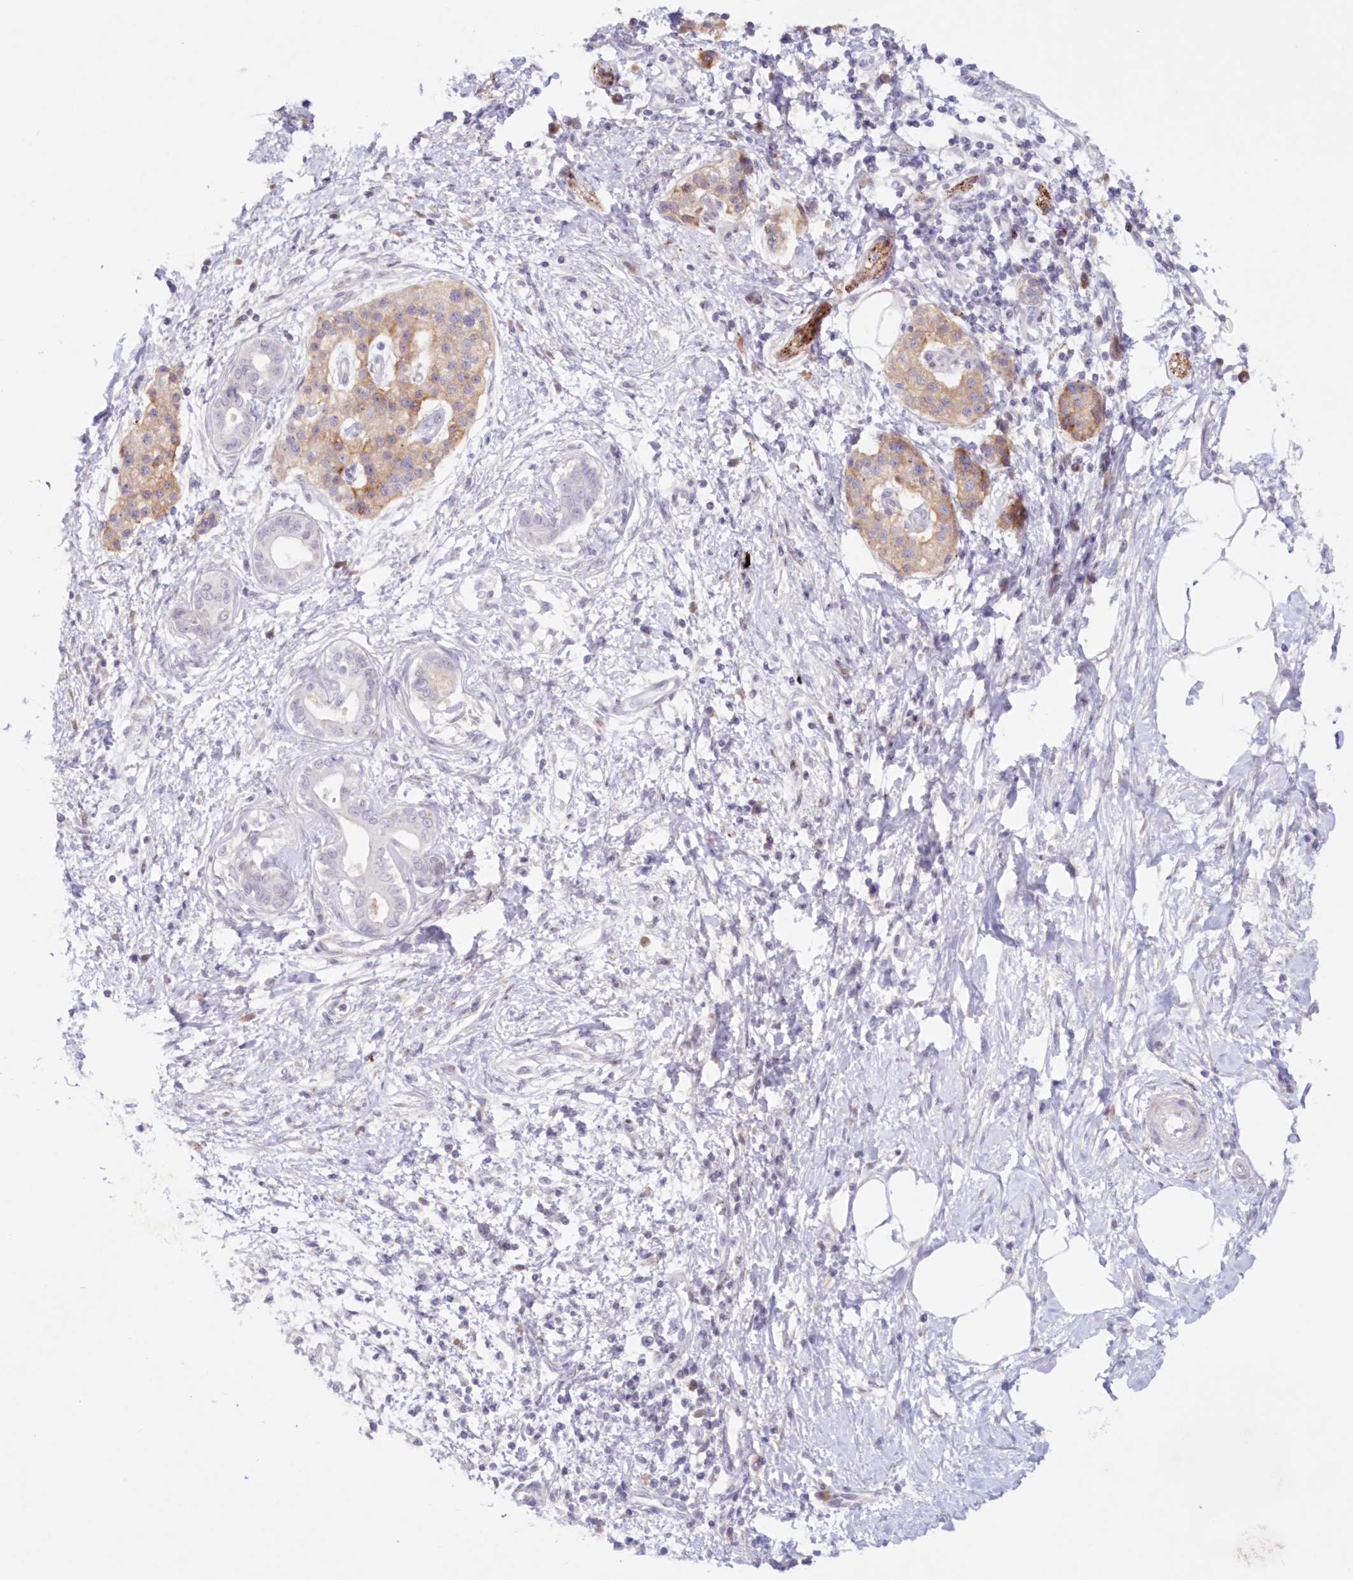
{"staining": {"intensity": "negative", "quantity": "none", "location": "none"}, "tissue": "pancreatic cancer", "cell_type": "Tumor cells", "image_type": "cancer", "snomed": [{"axis": "morphology", "description": "Adenocarcinoma, NOS"}, {"axis": "topography", "description": "Pancreas"}], "caption": "Adenocarcinoma (pancreatic) was stained to show a protein in brown. There is no significant staining in tumor cells. (Brightfield microscopy of DAB immunohistochemistry at high magnification).", "gene": "SNED1", "patient": {"sex": "male", "age": 58}}